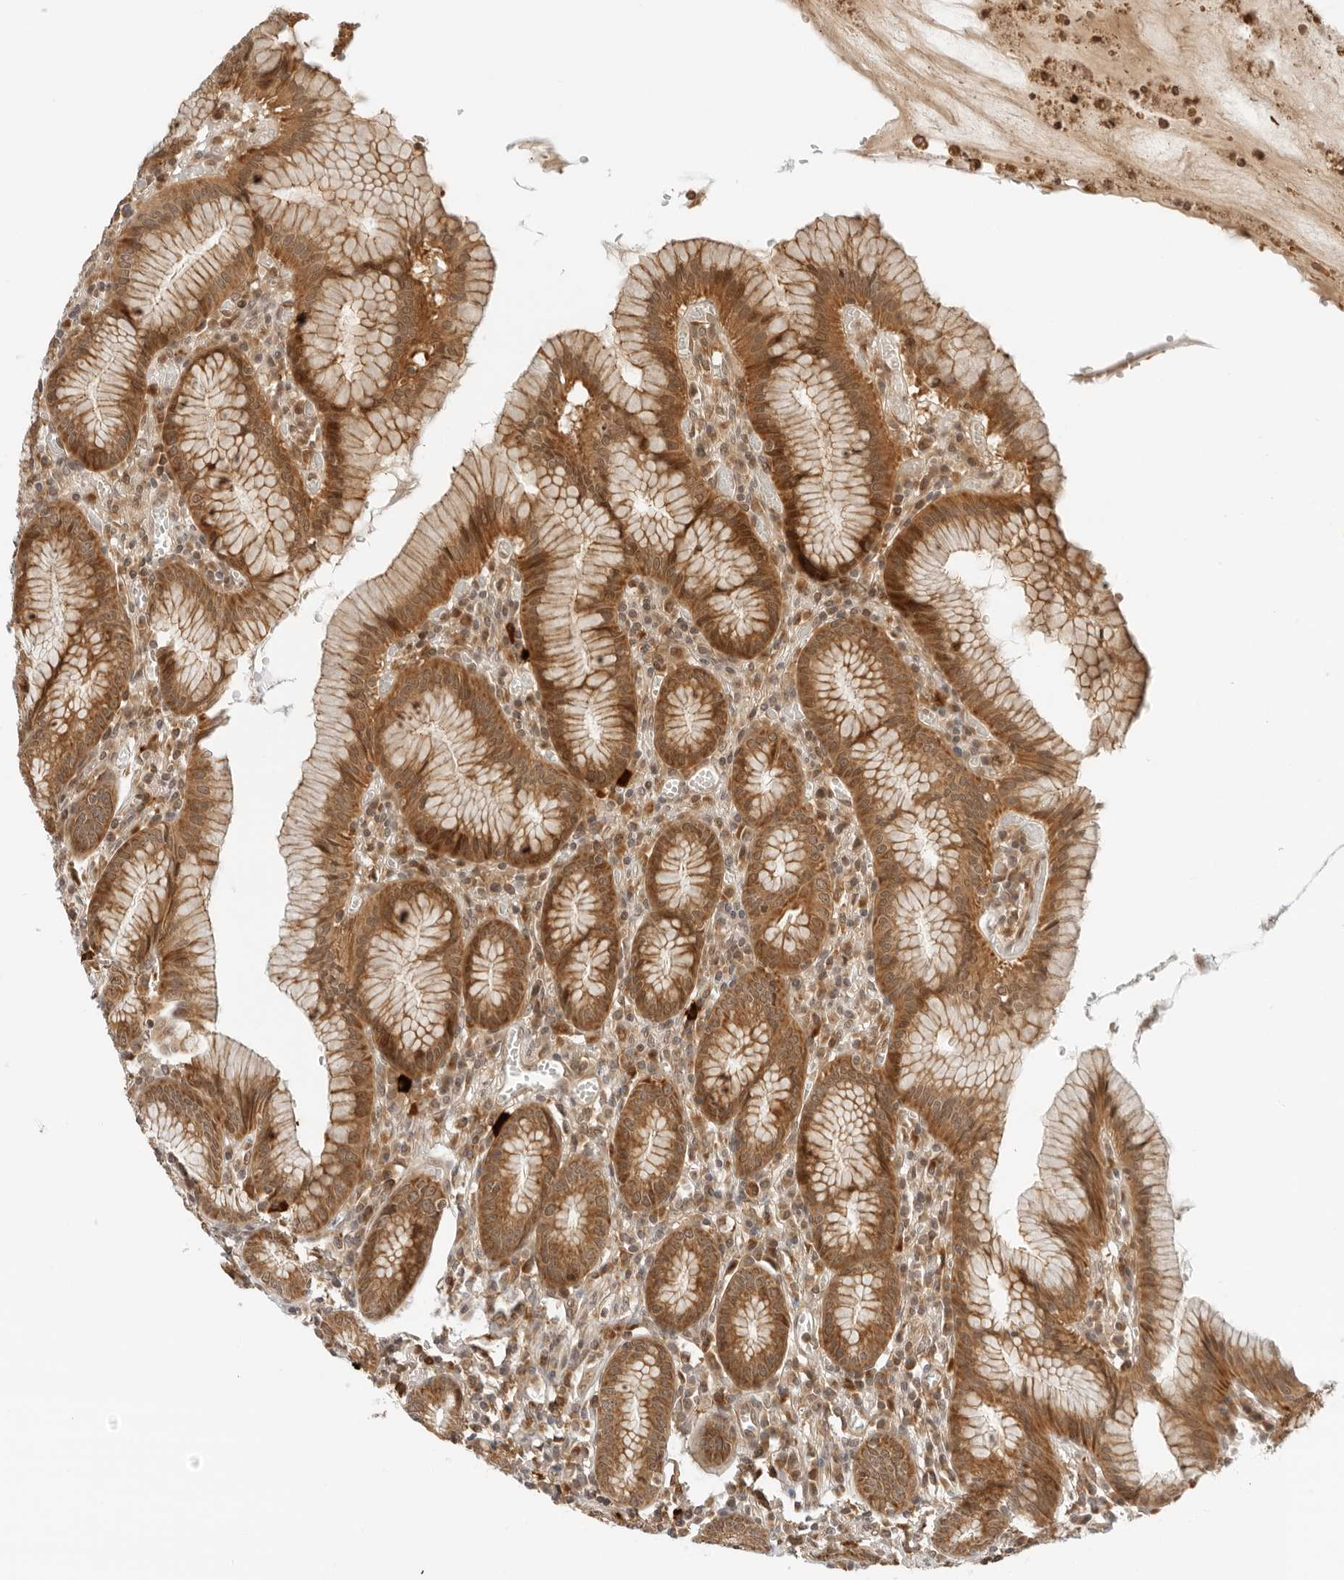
{"staining": {"intensity": "strong", "quantity": ">75%", "location": "cytoplasmic/membranous"}, "tissue": "stomach", "cell_type": "Glandular cells", "image_type": "normal", "snomed": [{"axis": "morphology", "description": "Normal tissue, NOS"}, {"axis": "topography", "description": "Stomach"}], "caption": "Immunohistochemistry (IHC) (DAB (3,3'-diaminobenzidine)) staining of benign human stomach displays strong cytoplasmic/membranous protein staining in about >75% of glandular cells. (IHC, brightfield microscopy, high magnification).", "gene": "RC3H1", "patient": {"sex": "male", "age": 55}}